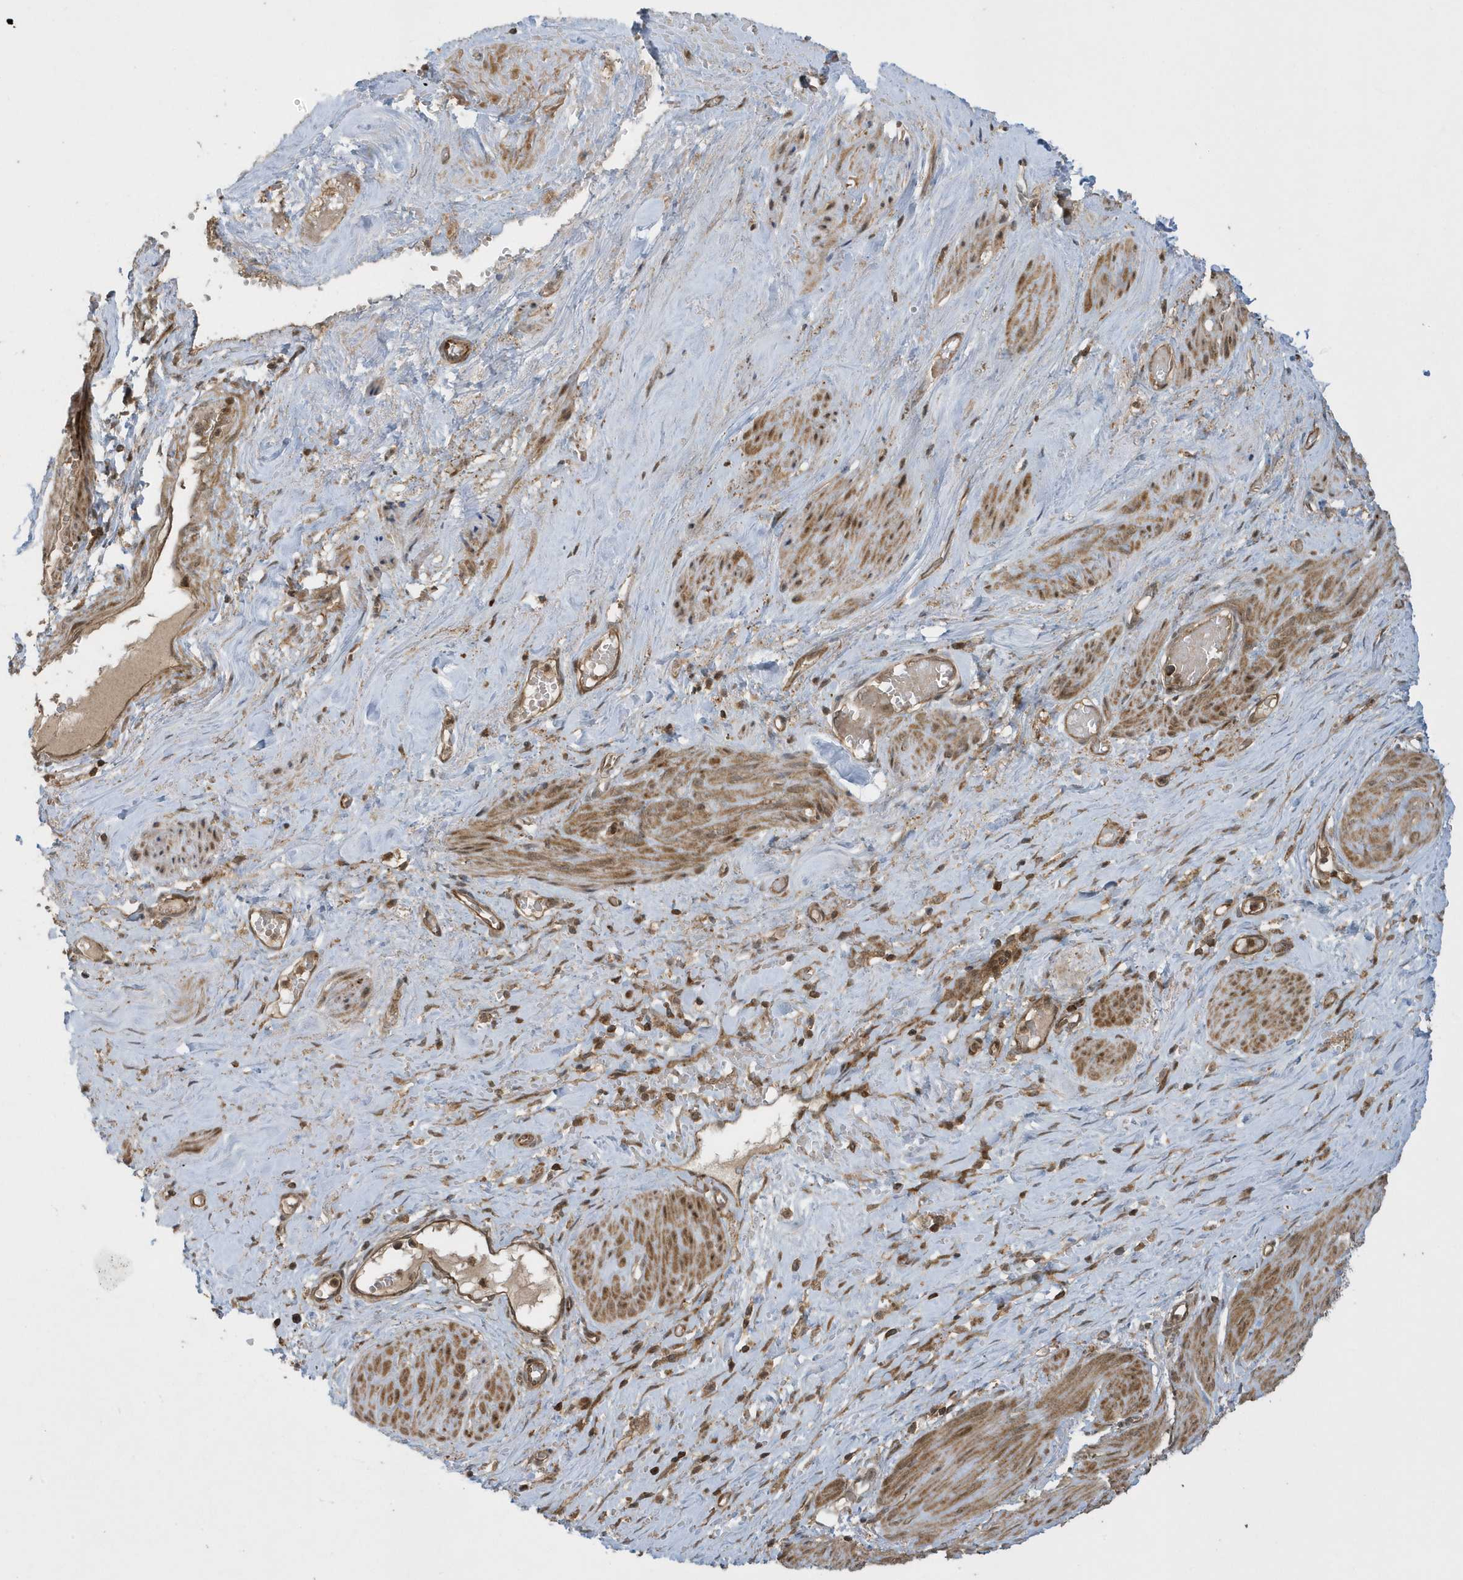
{"staining": {"intensity": "moderate", "quantity": ">75%", "location": "cytoplasmic/membranous"}, "tissue": "smooth muscle", "cell_type": "Smooth muscle cells", "image_type": "normal", "snomed": [{"axis": "morphology", "description": "Normal tissue, NOS"}, {"axis": "topography", "description": "Endometrium"}], "caption": "Moderate cytoplasmic/membranous expression for a protein is appreciated in about >75% of smooth muscle cells of normal smooth muscle using immunohistochemistry (IHC).", "gene": "STAMBP", "patient": {"sex": "female", "age": 33}}